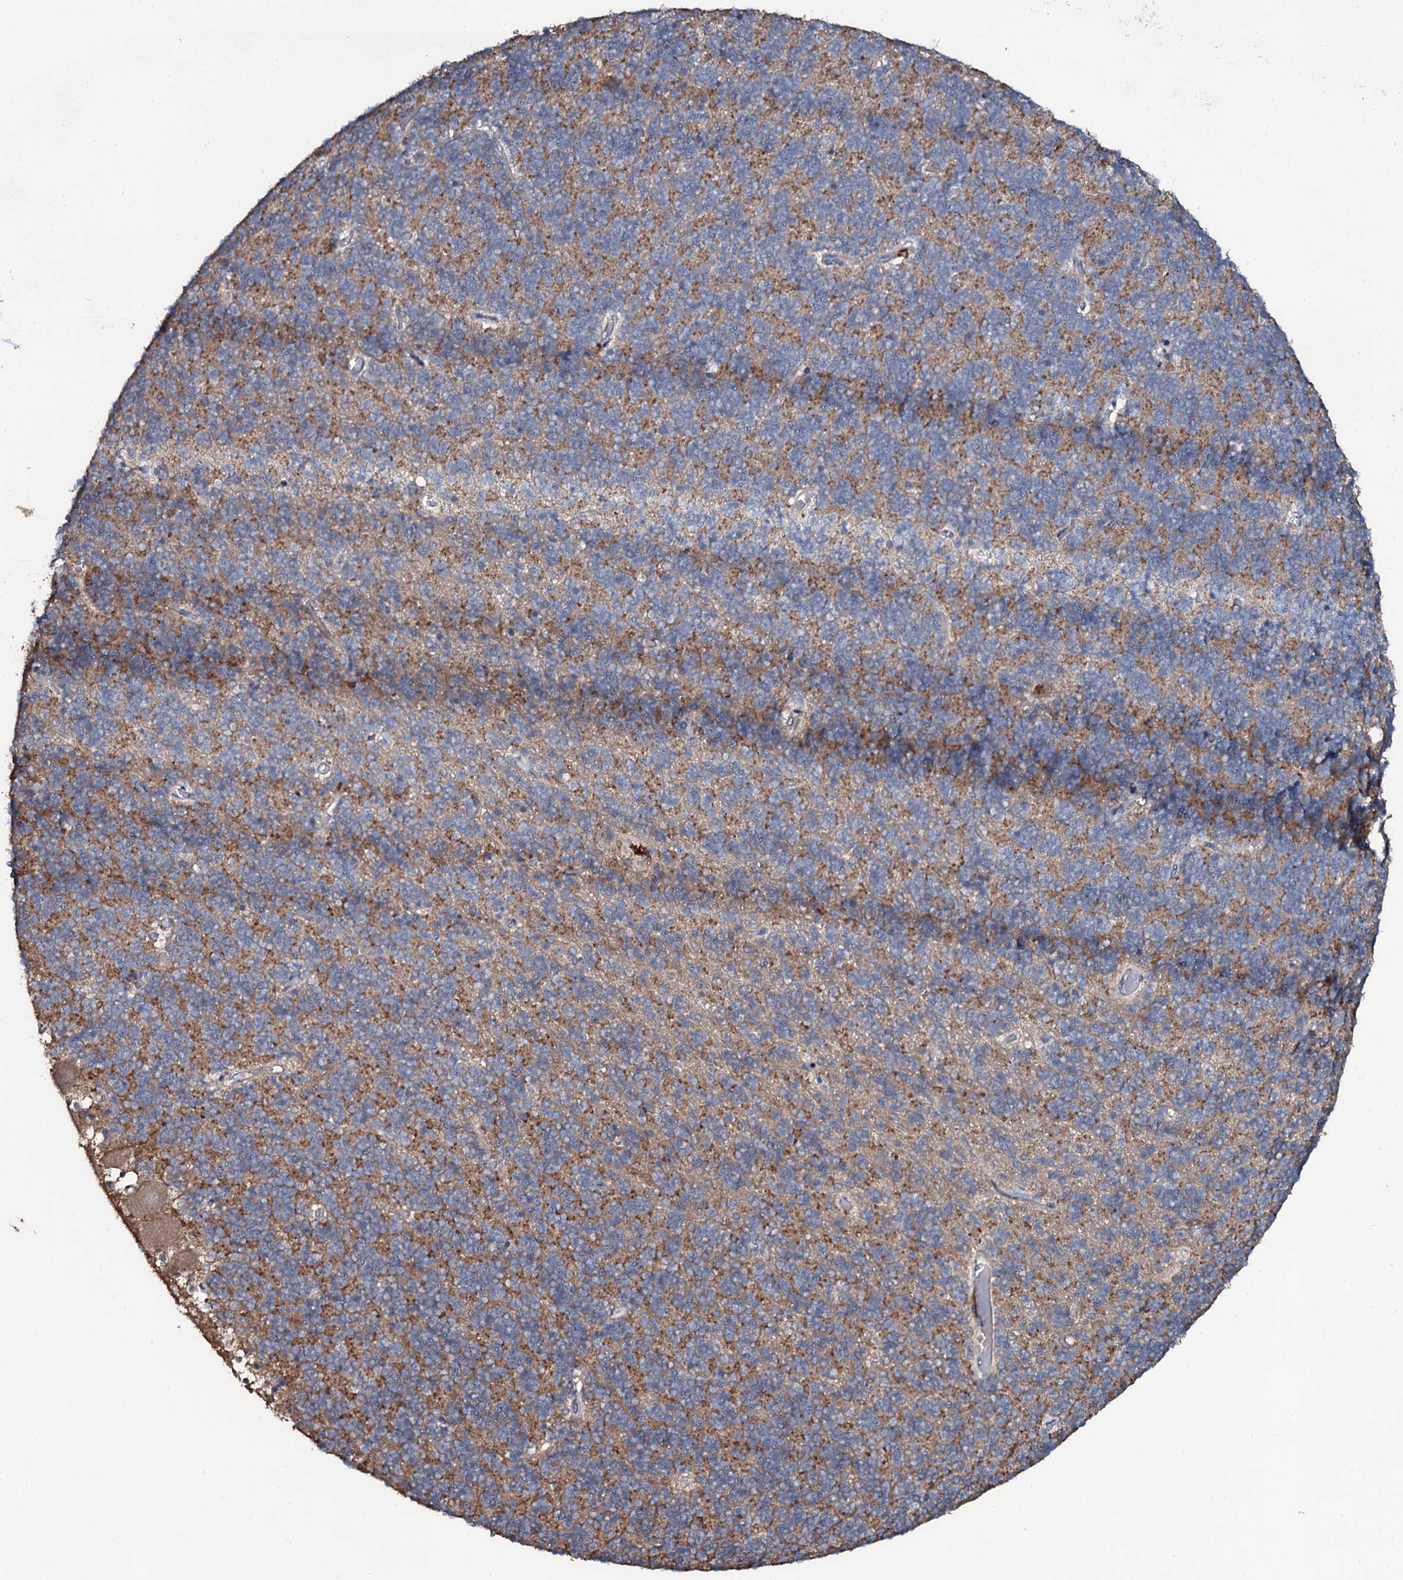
{"staining": {"intensity": "moderate", "quantity": ">75%", "location": "cytoplasmic/membranous"}, "tissue": "cerebellum", "cell_type": "Cells in granular layer", "image_type": "normal", "snomed": [{"axis": "morphology", "description": "Normal tissue, NOS"}, {"axis": "topography", "description": "Cerebellum"}], "caption": "The micrograph reveals a brown stain indicating the presence of a protein in the cytoplasmic/membranous of cells in granular layer in cerebellum.", "gene": "WIPF3", "patient": {"sex": "male", "age": 54}}